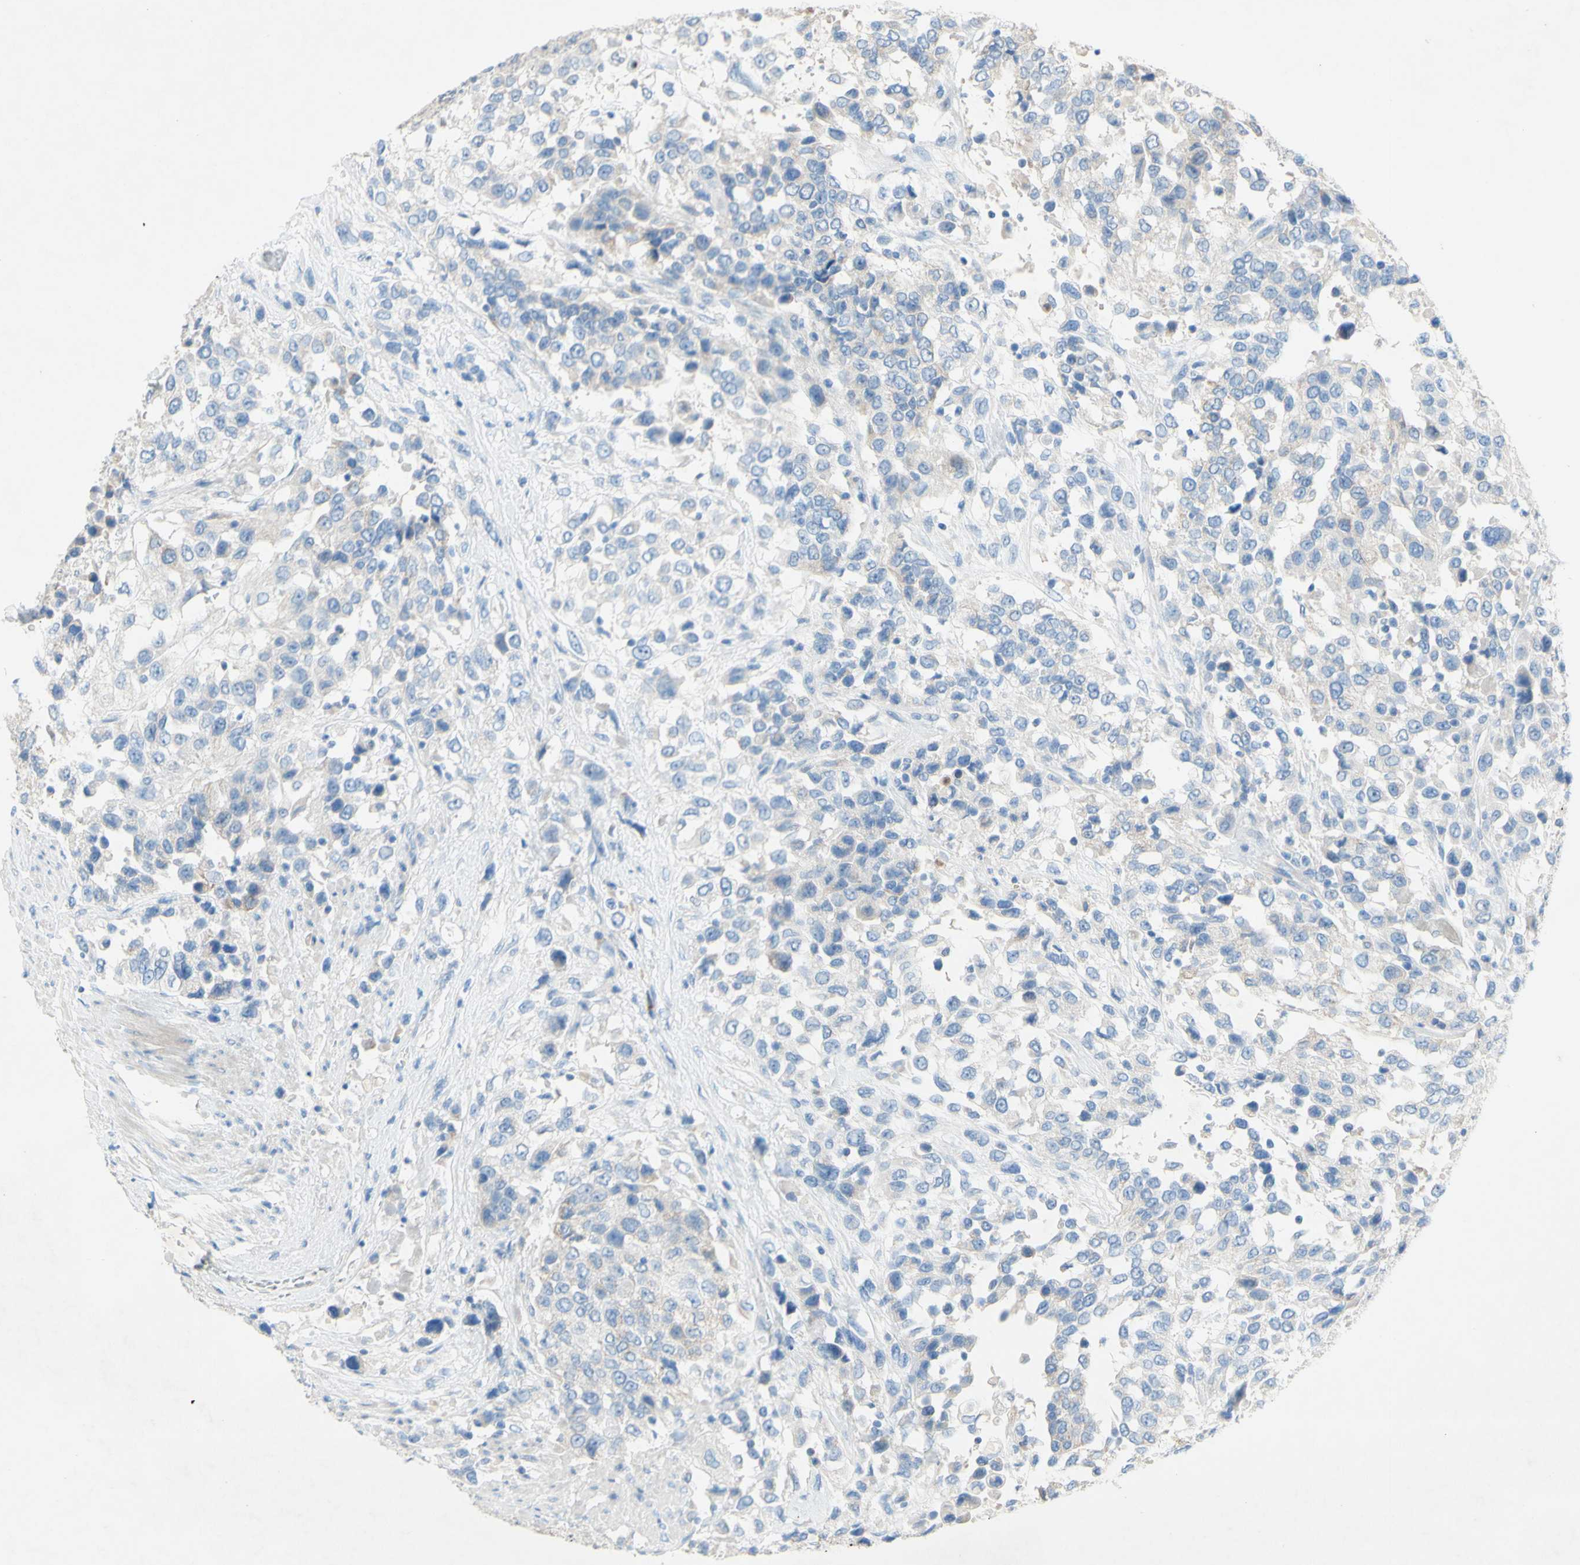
{"staining": {"intensity": "negative", "quantity": "none", "location": "none"}, "tissue": "urothelial cancer", "cell_type": "Tumor cells", "image_type": "cancer", "snomed": [{"axis": "morphology", "description": "Urothelial carcinoma, High grade"}, {"axis": "topography", "description": "Urinary bladder"}], "caption": "IHC image of neoplastic tissue: human urothelial cancer stained with DAB demonstrates no significant protein expression in tumor cells.", "gene": "ACADL", "patient": {"sex": "female", "age": 80}}